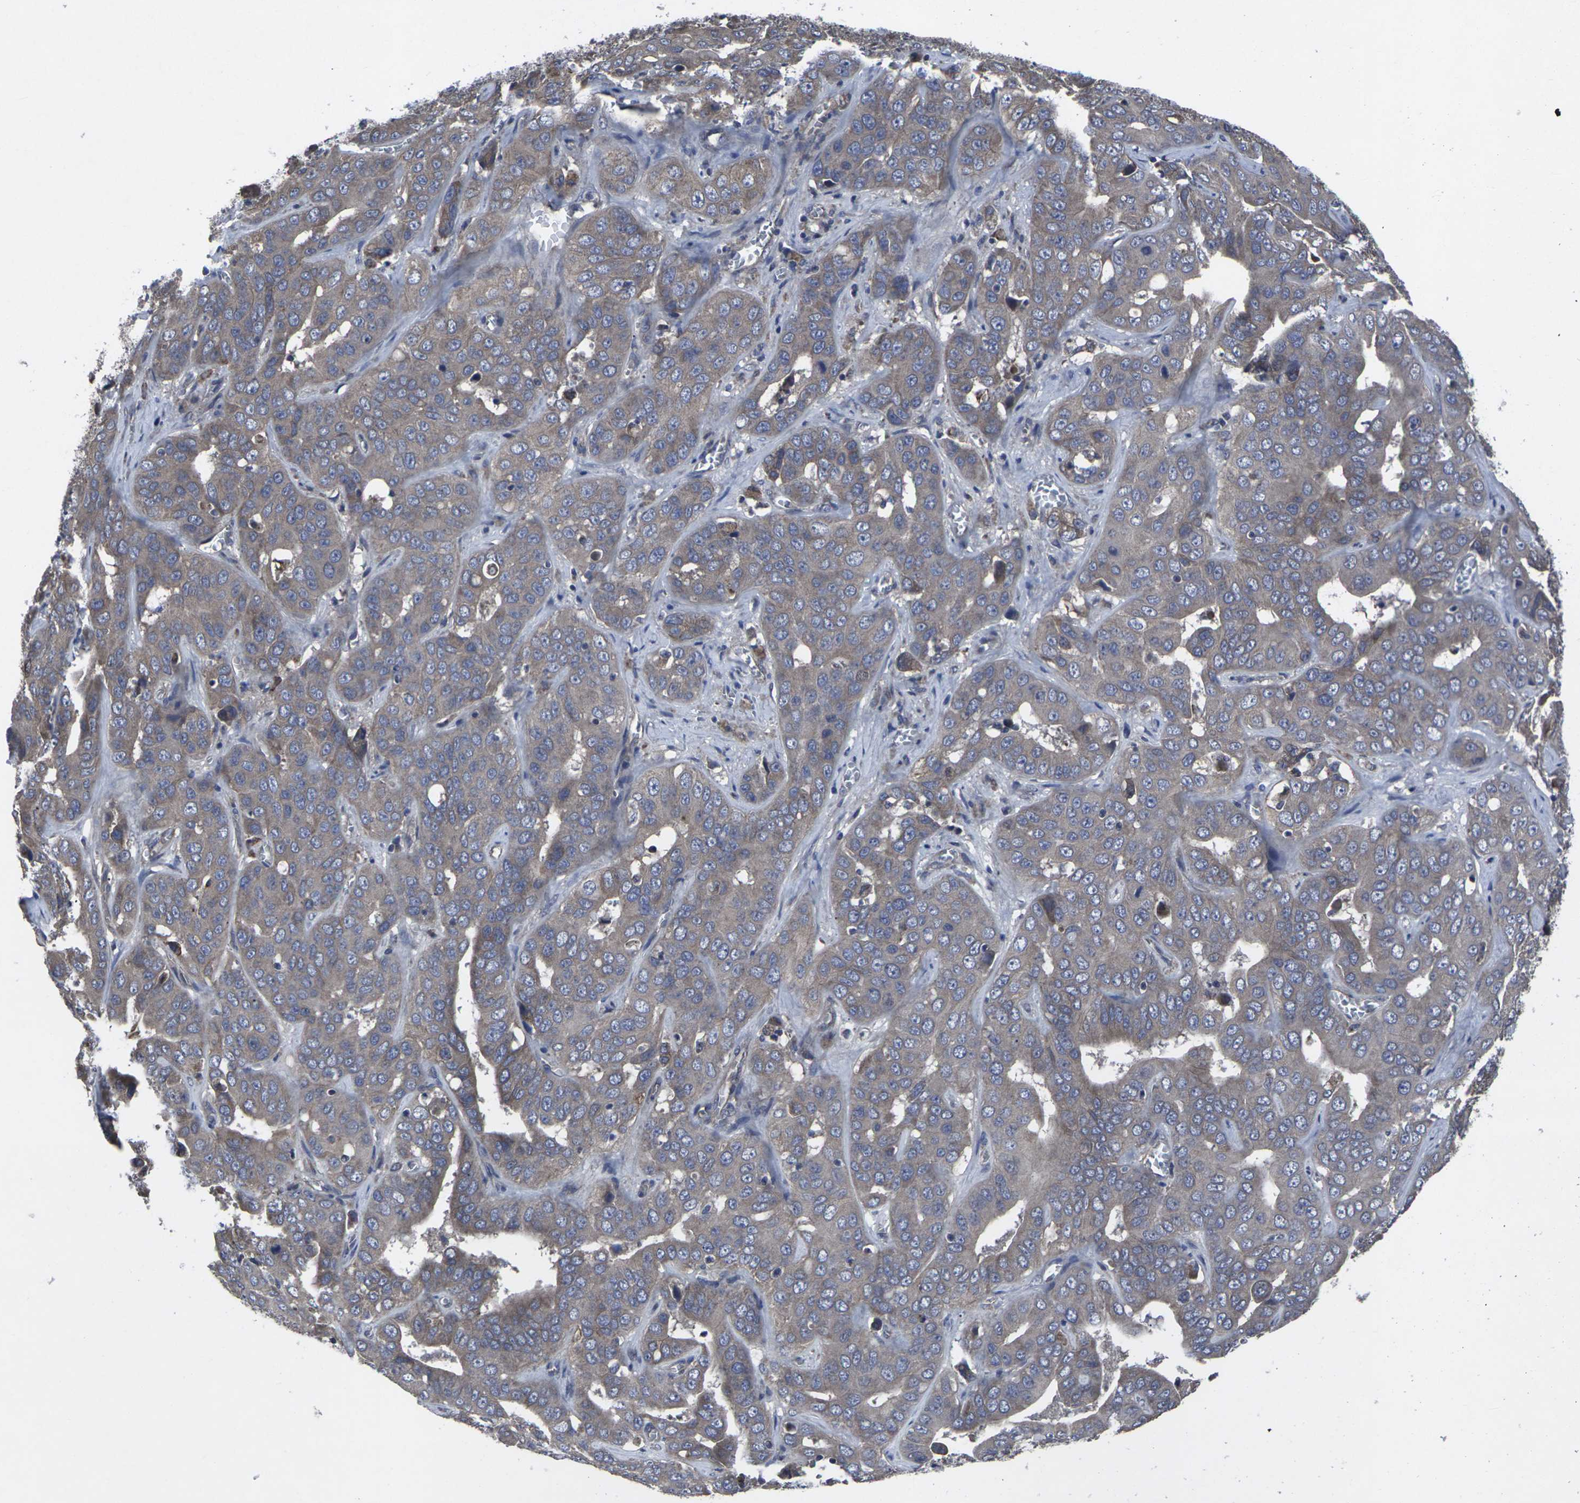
{"staining": {"intensity": "moderate", "quantity": ">75%", "location": "cytoplasmic/membranous"}, "tissue": "liver cancer", "cell_type": "Tumor cells", "image_type": "cancer", "snomed": [{"axis": "morphology", "description": "Cholangiocarcinoma"}, {"axis": "topography", "description": "Liver"}], "caption": "Immunohistochemistry (DAB) staining of human cholangiocarcinoma (liver) reveals moderate cytoplasmic/membranous protein staining in approximately >75% of tumor cells.", "gene": "MAPKAPK2", "patient": {"sex": "female", "age": 52}}